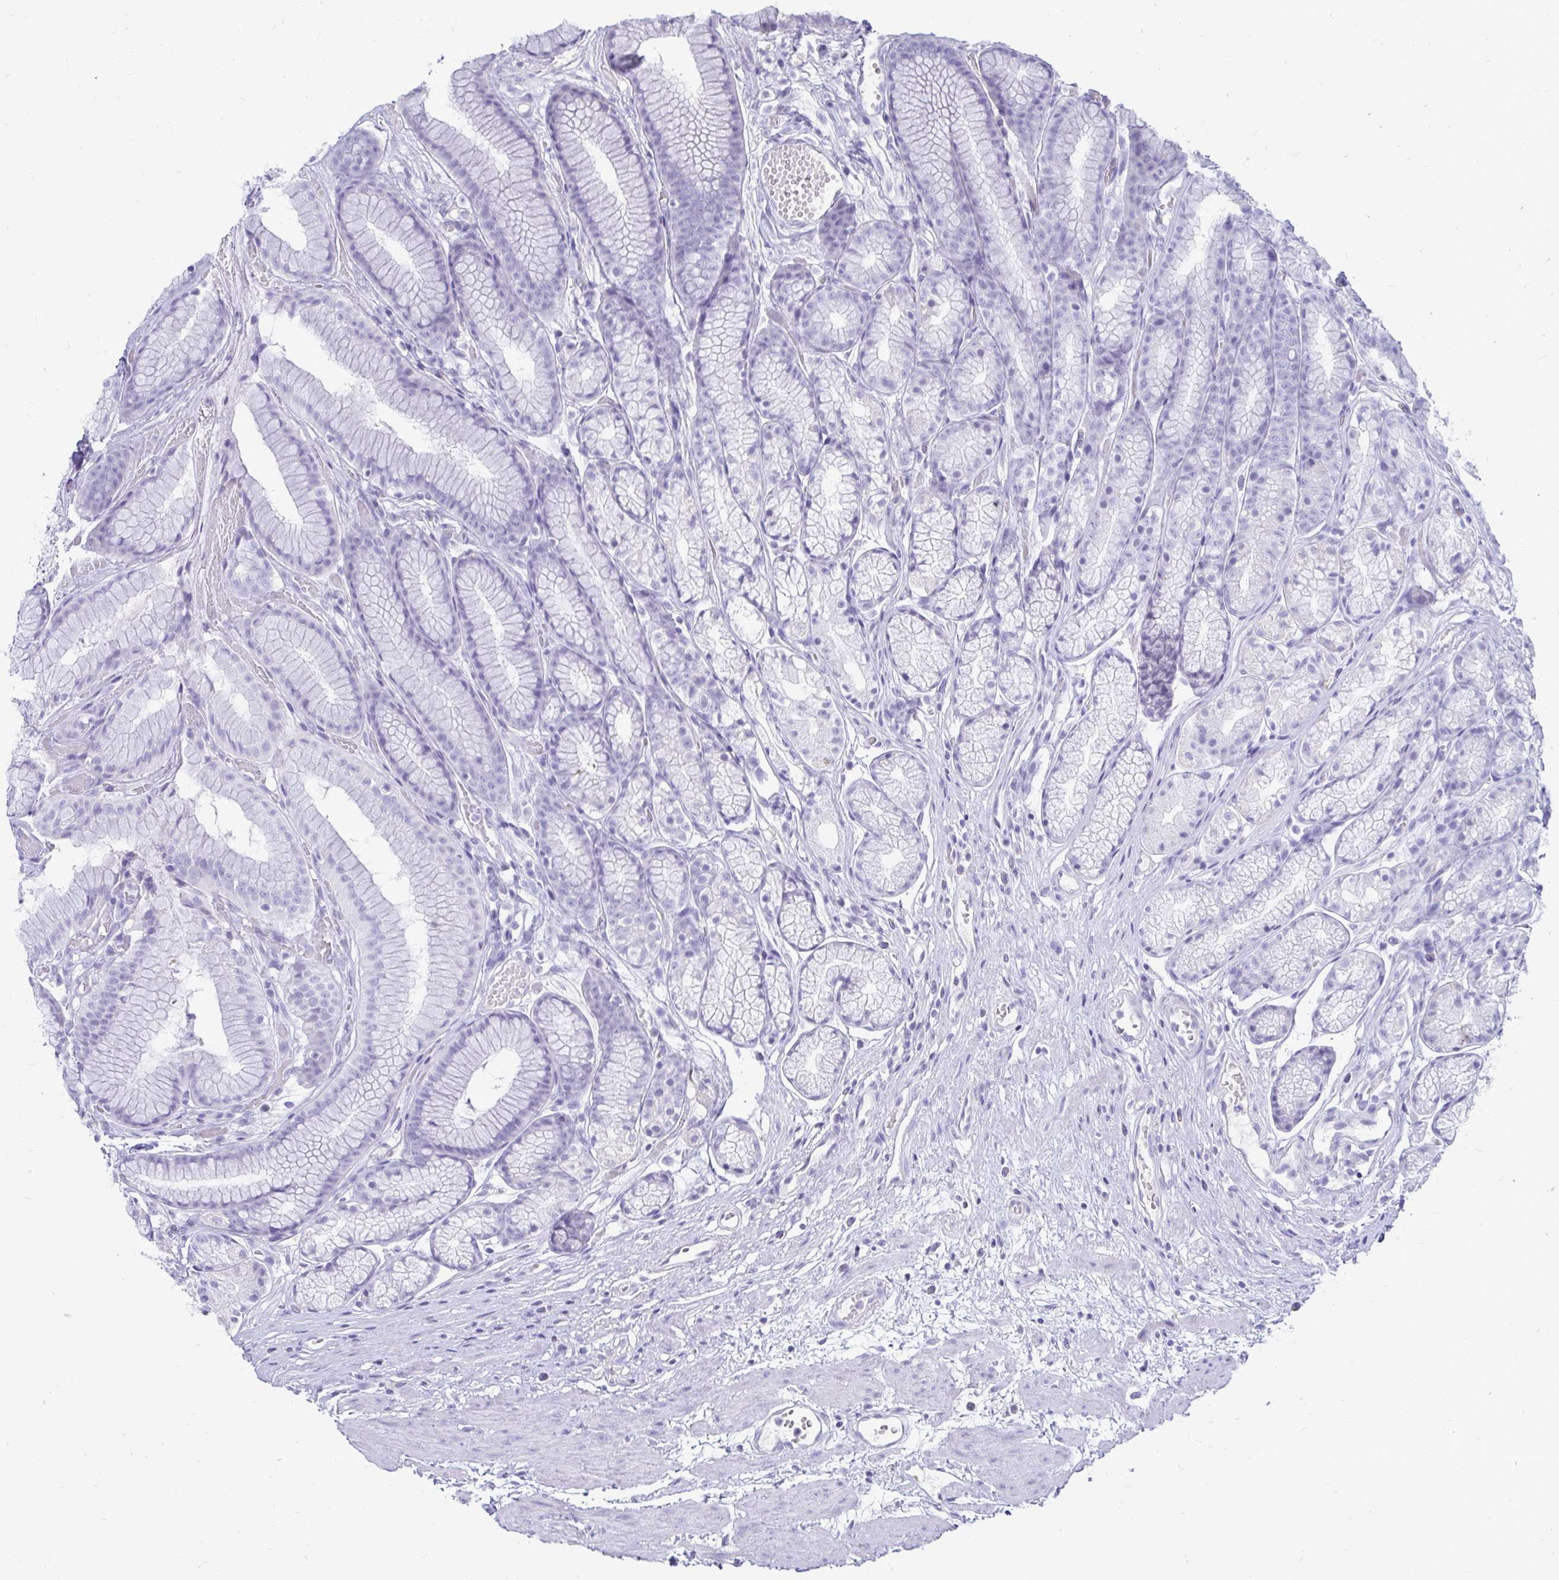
{"staining": {"intensity": "negative", "quantity": "none", "location": "none"}, "tissue": "stomach", "cell_type": "Glandular cells", "image_type": "normal", "snomed": [{"axis": "morphology", "description": "Normal tissue, NOS"}, {"axis": "topography", "description": "Smooth muscle"}, {"axis": "topography", "description": "Stomach"}], "caption": "High power microscopy photomicrograph of an IHC photomicrograph of unremarkable stomach, revealing no significant expression in glandular cells.", "gene": "NANOGNB", "patient": {"sex": "male", "age": 70}}